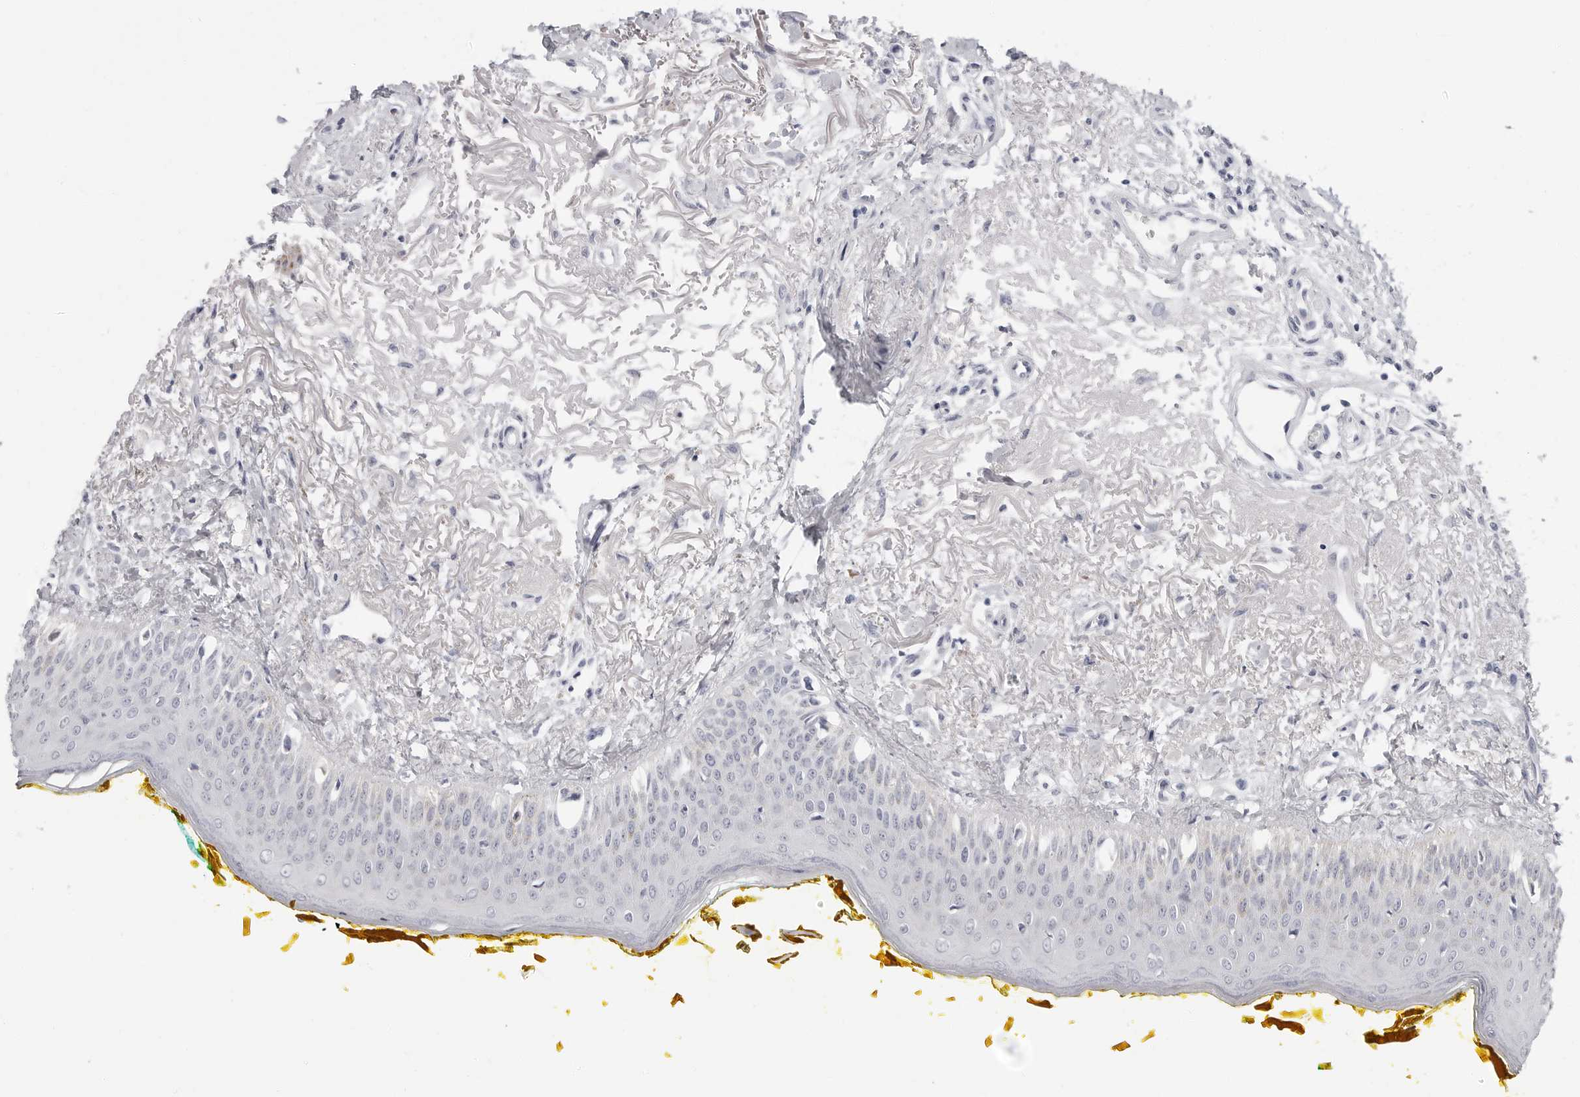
{"staining": {"intensity": "negative", "quantity": "none", "location": "none"}, "tissue": "oral mucosa", "cell_type": "Squamous epithelial cells", "image_type": "normal", "snomed": [{"axis": "morphology", "description": "Normal tissue, NOS"}, {"axis": "topography", "description": "Oral tissue"}], "caption": "Photomicrograph shows no protein positivity in squamous epithelial cells of benign oral mucosa.", "gene": "ERICH3", "patient": {"sex": "female", "age": 70}}